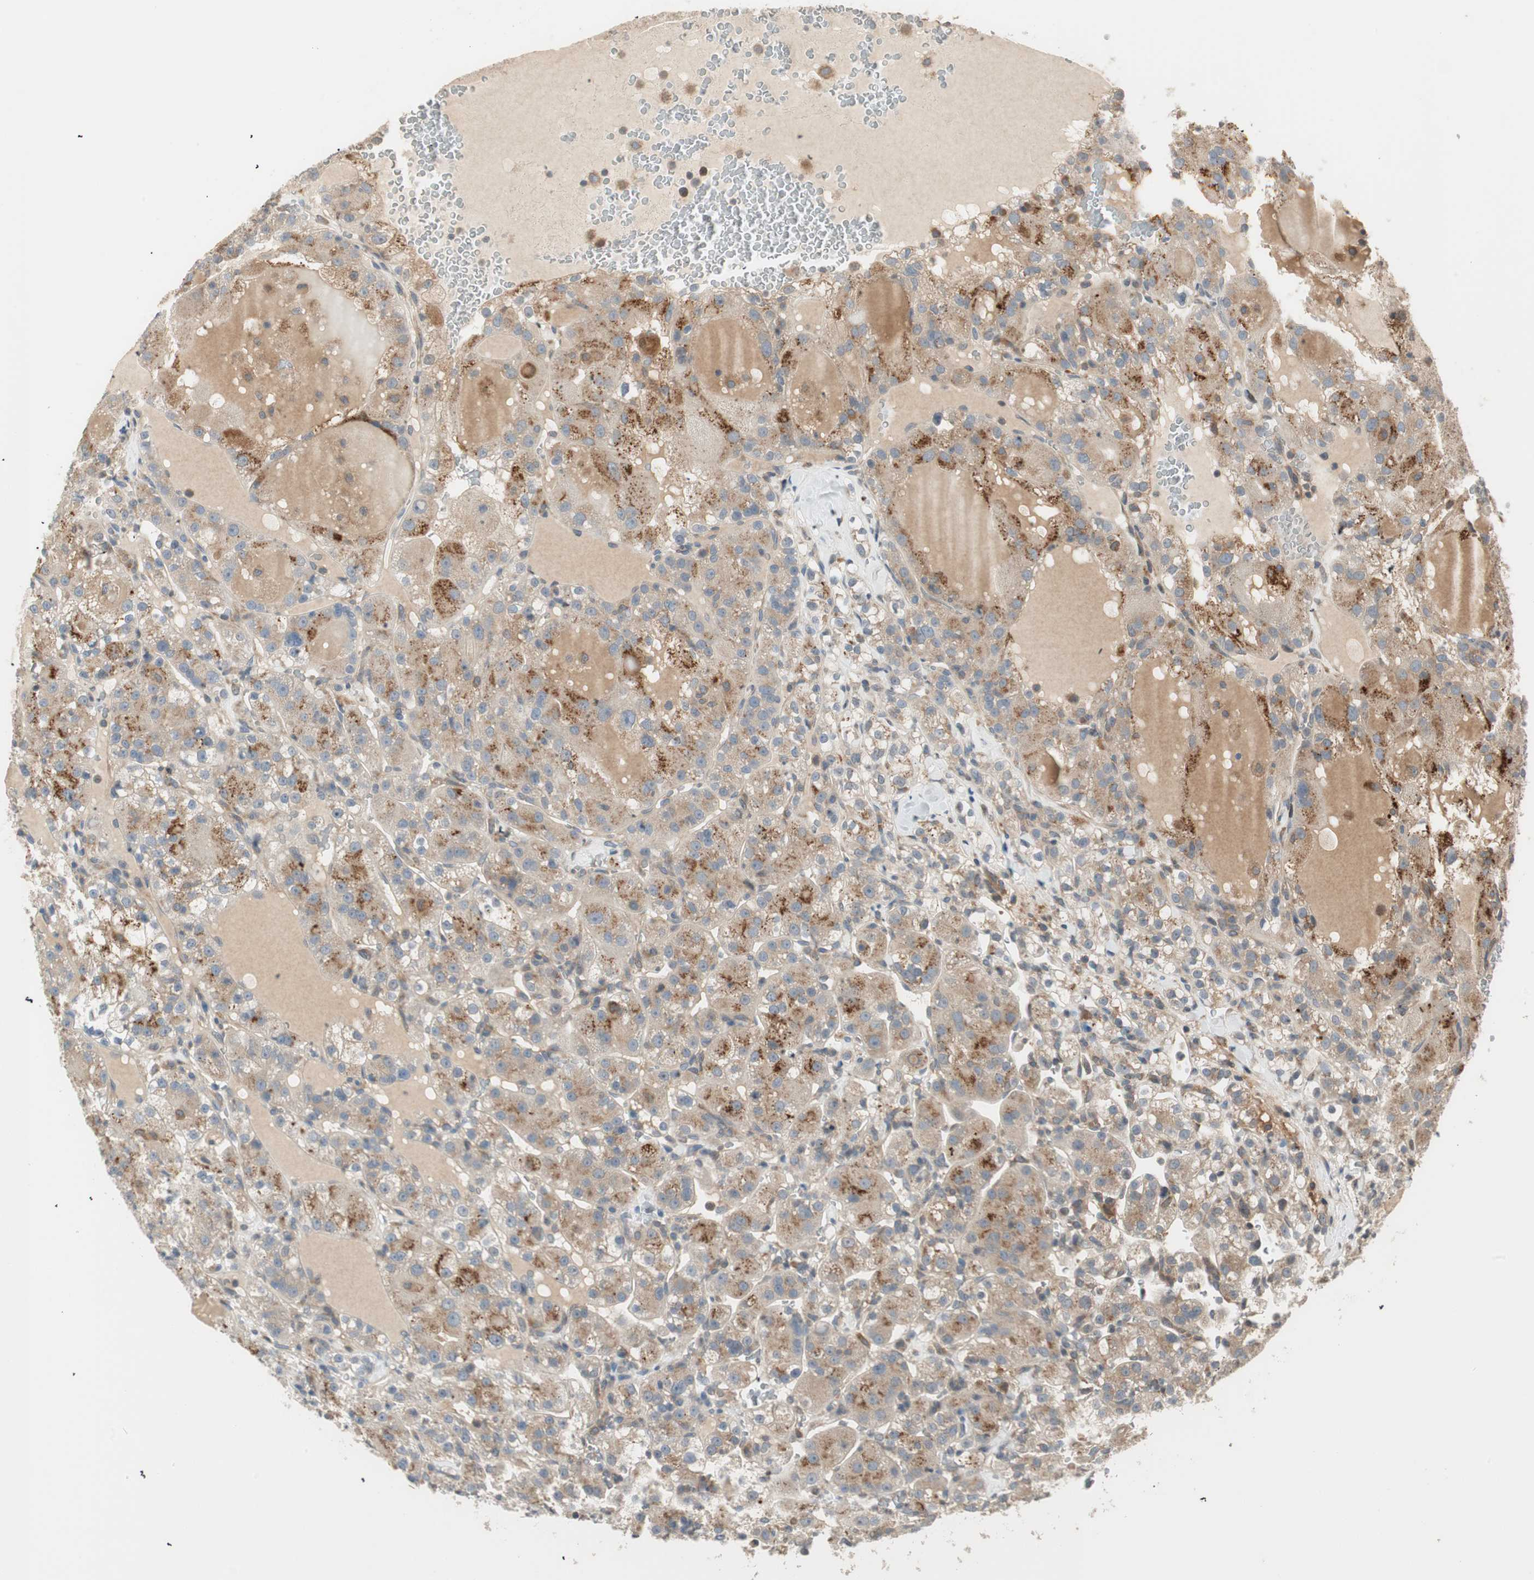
{"staining": {"intensity": "weak", "quantity": ">75%", "location": "cytoplasmic/membranous"}, "tissue": "renal cancer", "cell_type": "Tumor cells", "image_type": "cancer", "snomed": [{"axis": "morphology", "description": "Normal tissue, NOS"}, {"axis": "morphology", "description": "Adenocarcinoma, NOS"}, {"axis": "topography", "description": "Kidney"}], "caption": "Immunohistochemical staining of renal cancer (adenocarcinoma) displays low levels of weak cytoplasmic/membranous positivity in about >75% of tumor cells. (Brightfield microscopy of DAB IHC at high magnification).", "gene": "SFRP1", "patient": {"sex": "male", "age": 61}}